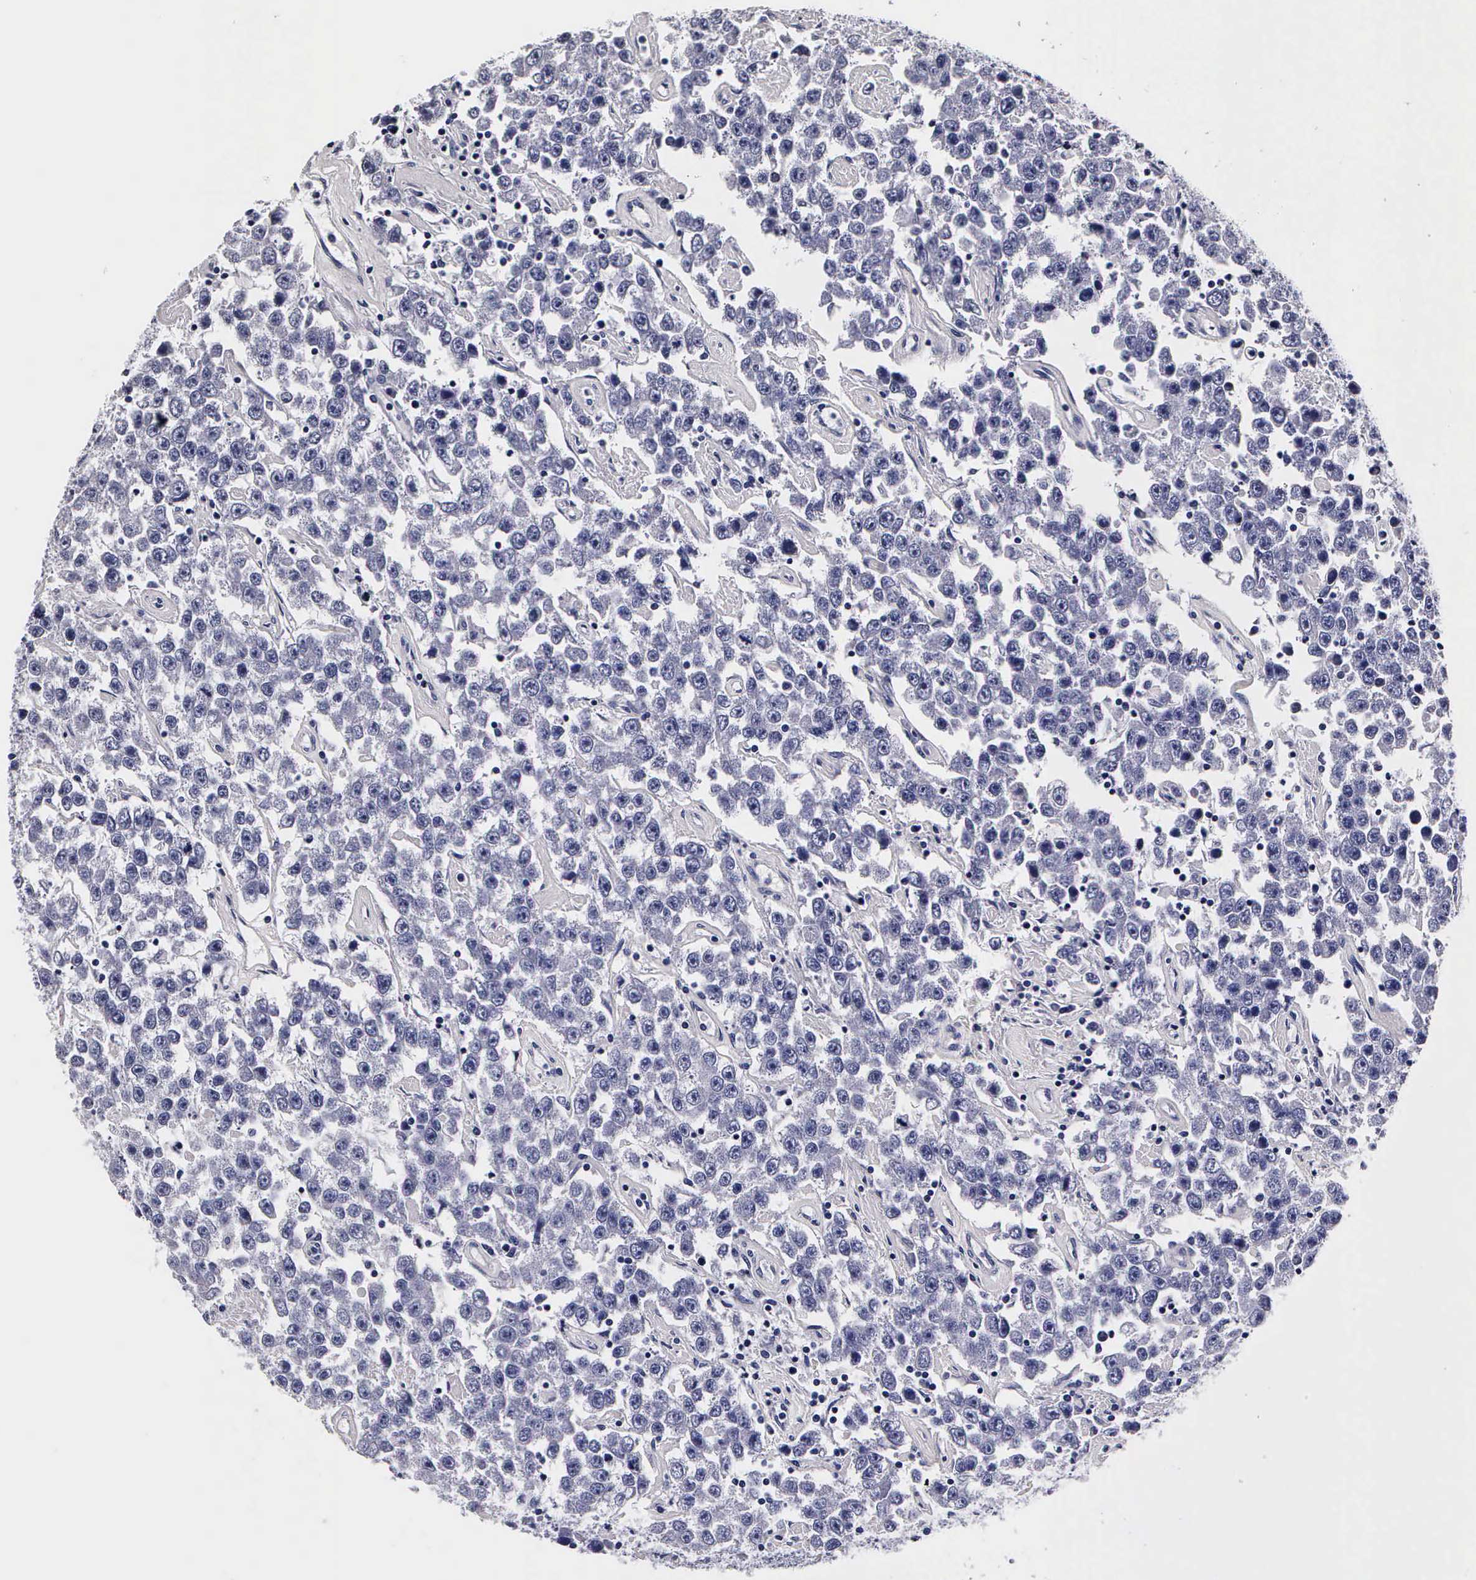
{"staining": {"intensity": "negative", "quantity": "none", "location": "none"}, "tissue": "testis cancer", "cell_type": "Tumor cells", "image_type": "cancer", "snomed": [{"axis": "morphology", "description": "Seminoma, NOS"}, {"axis": "topography", "description": "Testis"}], "caption": "Tumor cells are negative for brown protein staining in testis seminoma.", "gene": "IAPP", "patient": {"sex": "male", "age": 52}}